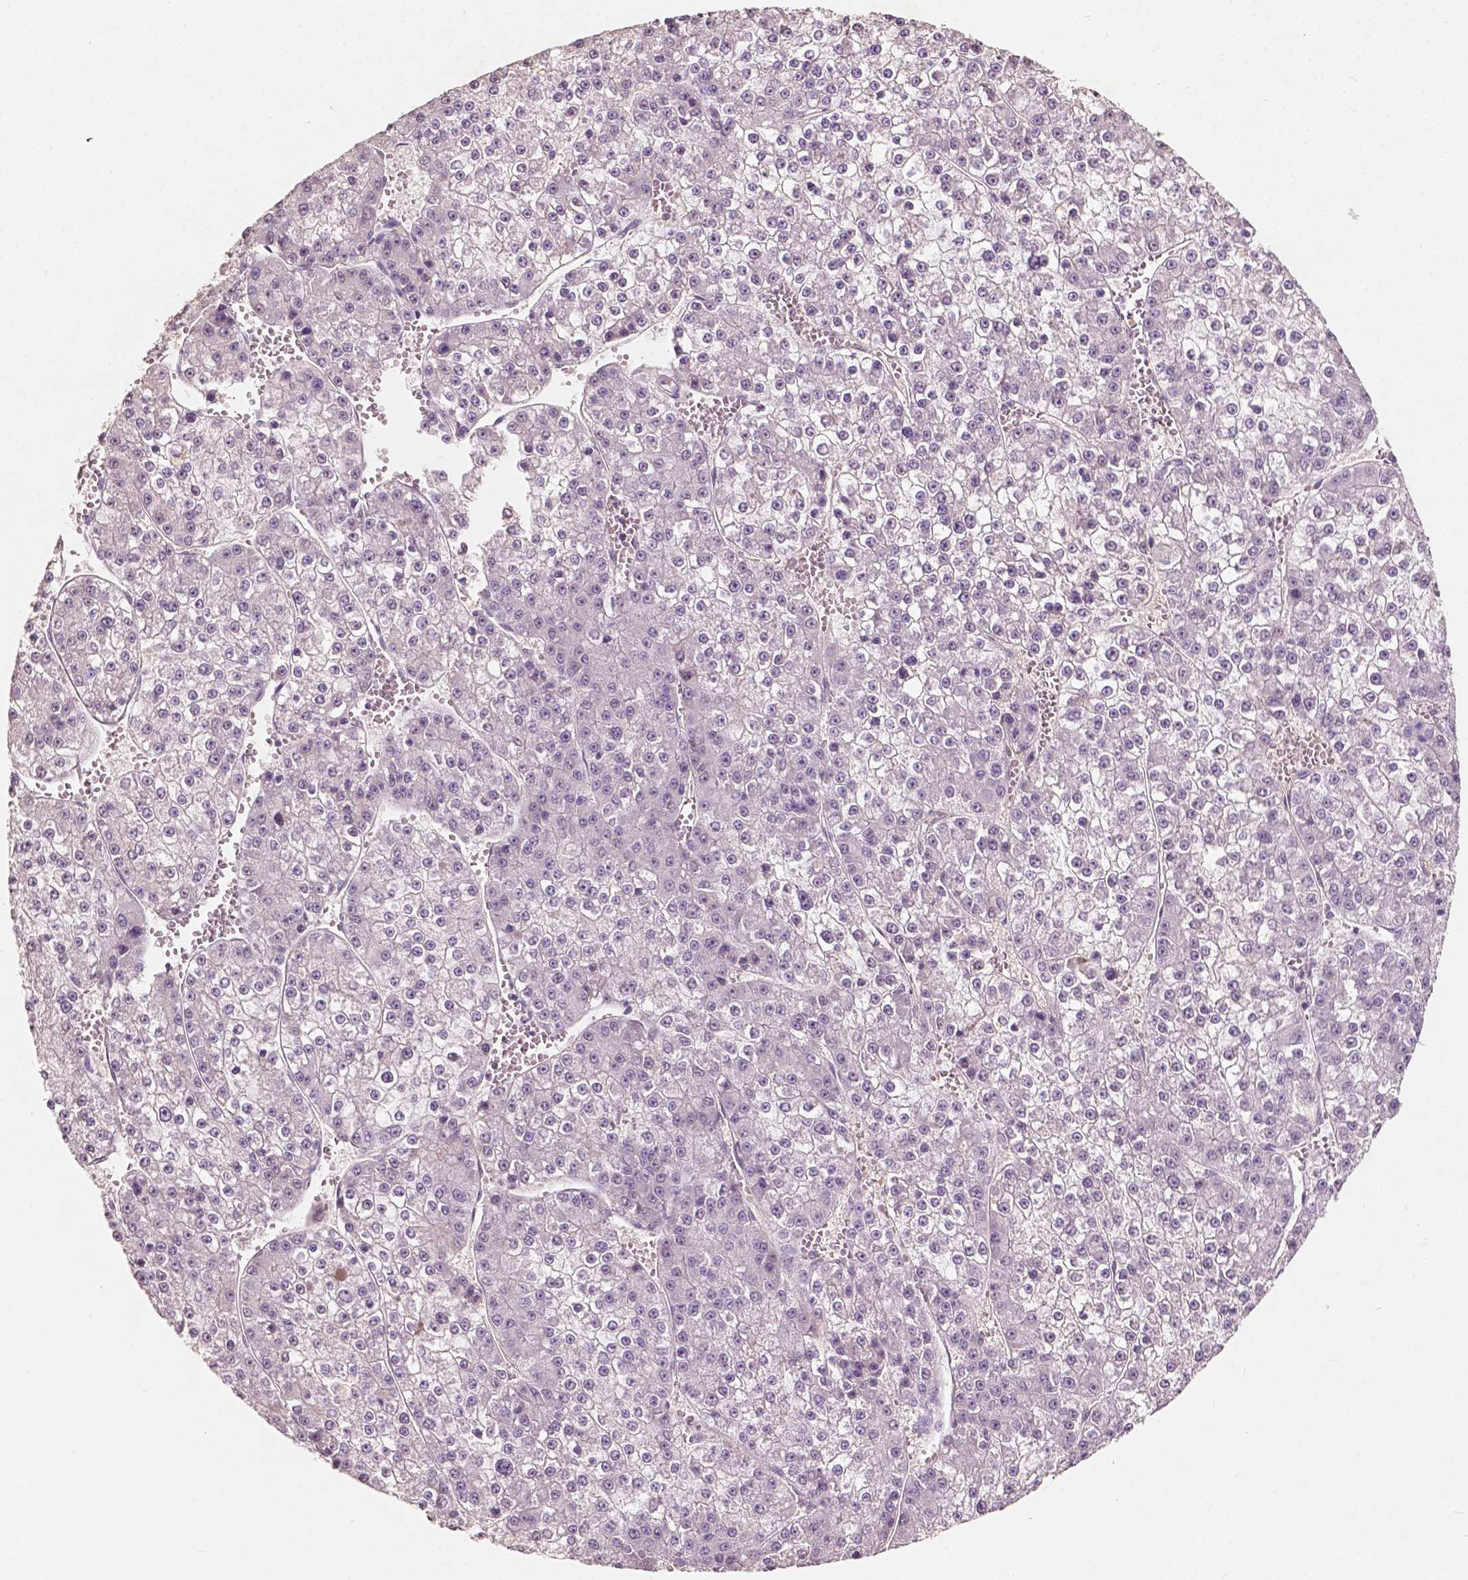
{"staining": {"intensity": "negative", "quantity": "none", "location": "none"}, "tissue": "liver cancer", "cell_type": "Tumor cells", "image_type": "cancer", "snomed": [{"axis": "morphology", "description": "Carcinoma, Hepatocellular, NOS"}, {"axis": "topography", "description": "Liver"}], "caption": "A high-resolution micrograph shows immunohistochemistry staining of liver cancer, which reveals no significant expression in tumor cells.", "gene": "SOX15", "patient": {"sex": "female", "age": 73}}